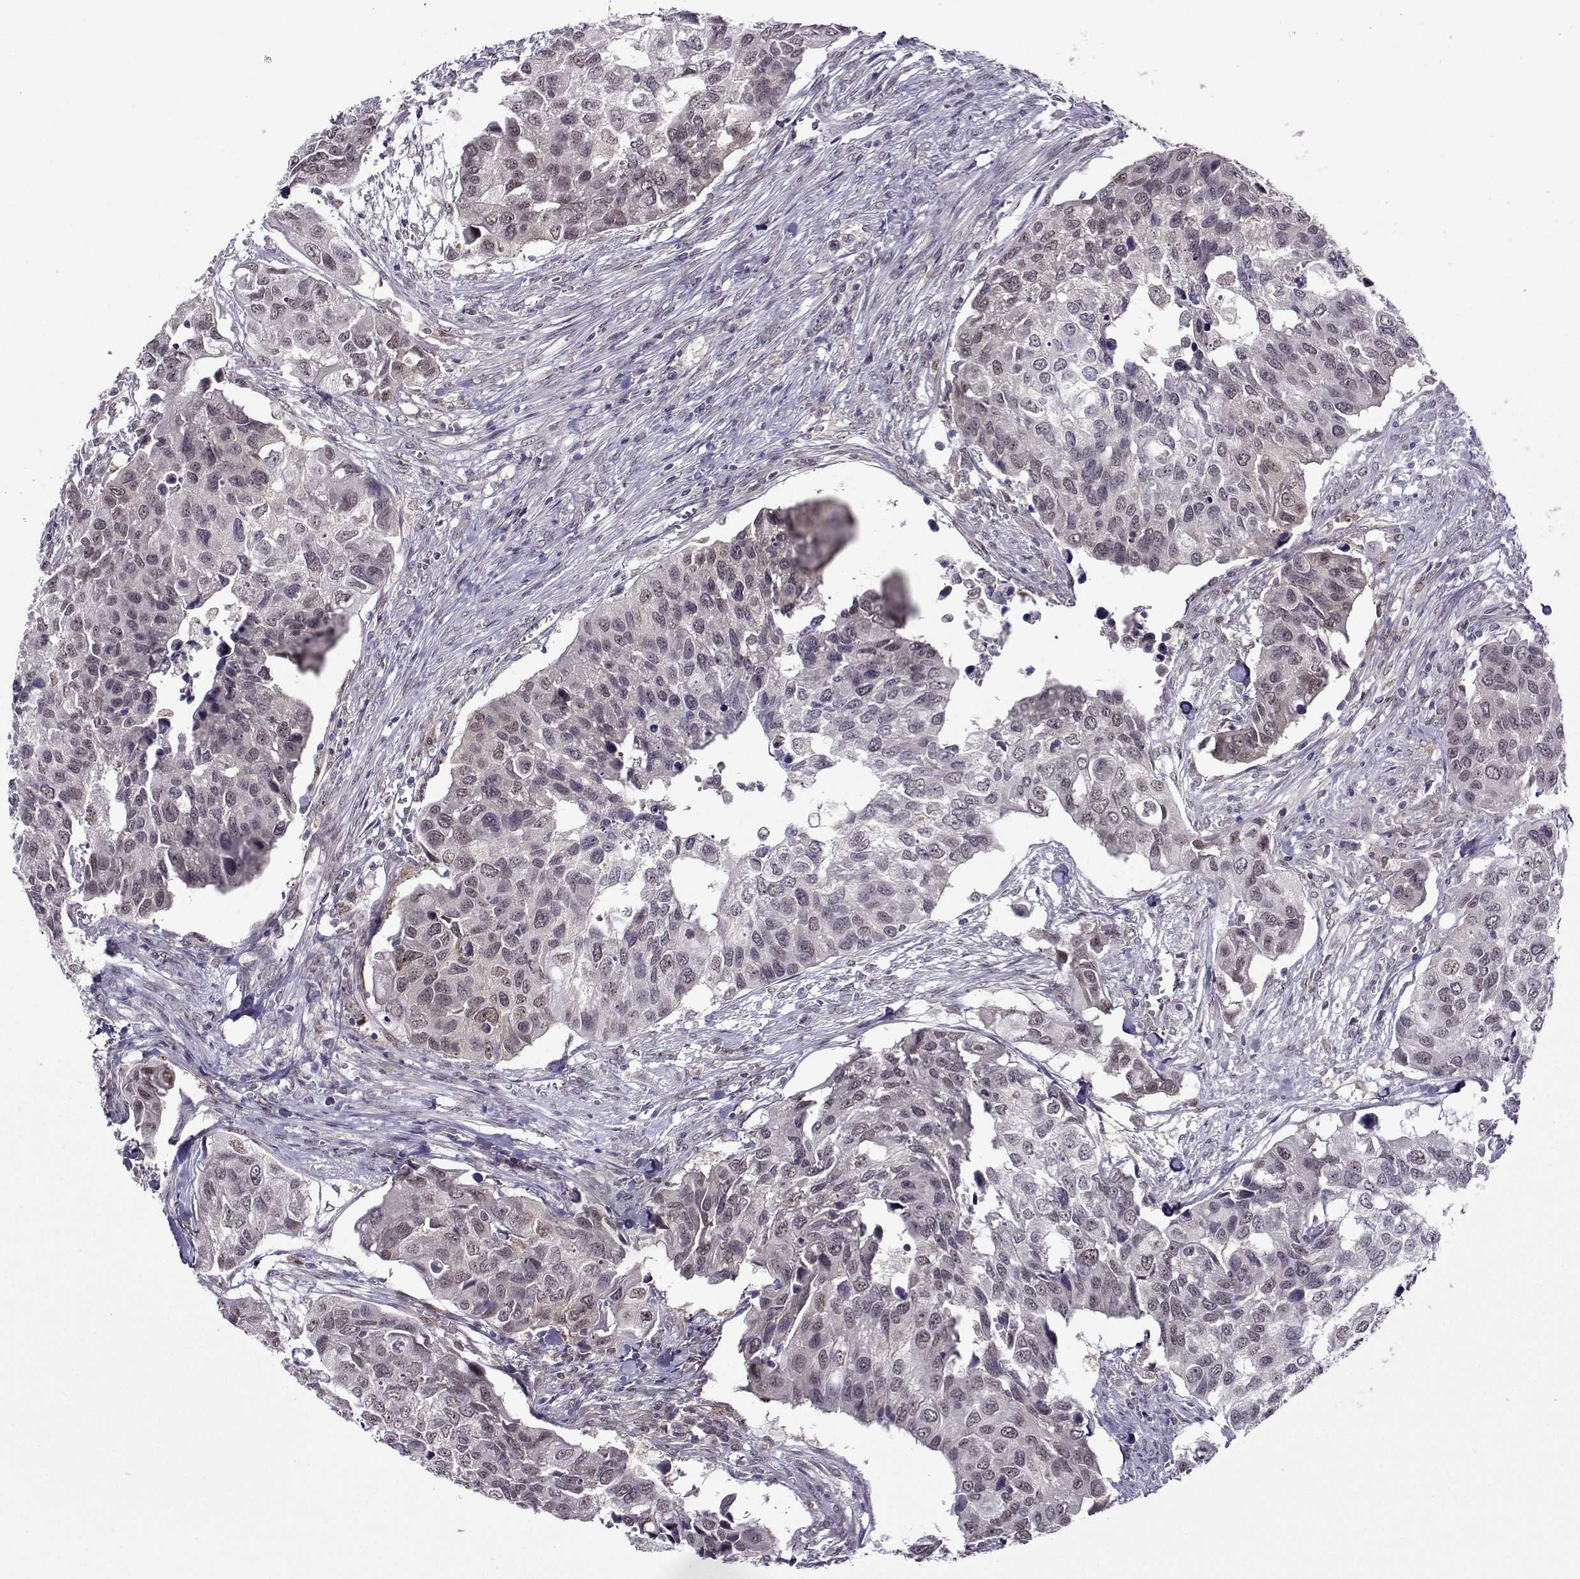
{"staining": {"intensity": "negative", "quantity": "none", "location": "none"}, "tissue": "urothelial cancer", "cell_type": "Tumor cells", "image_type": "cancer", "snomed": [{"axis": "morphology", "description": "Urothelial carcinoma, High grade"}, {"axis": "topography", "description": "Urinary bladder"}], "caption": "IHC histopathology image of urothelial carcinoma (high-grade) stained for a protein (brown), which demonstrates no expression in tumor cells.", "gene": "DDX20", "patient": {"sex": "male", "age": 60}}